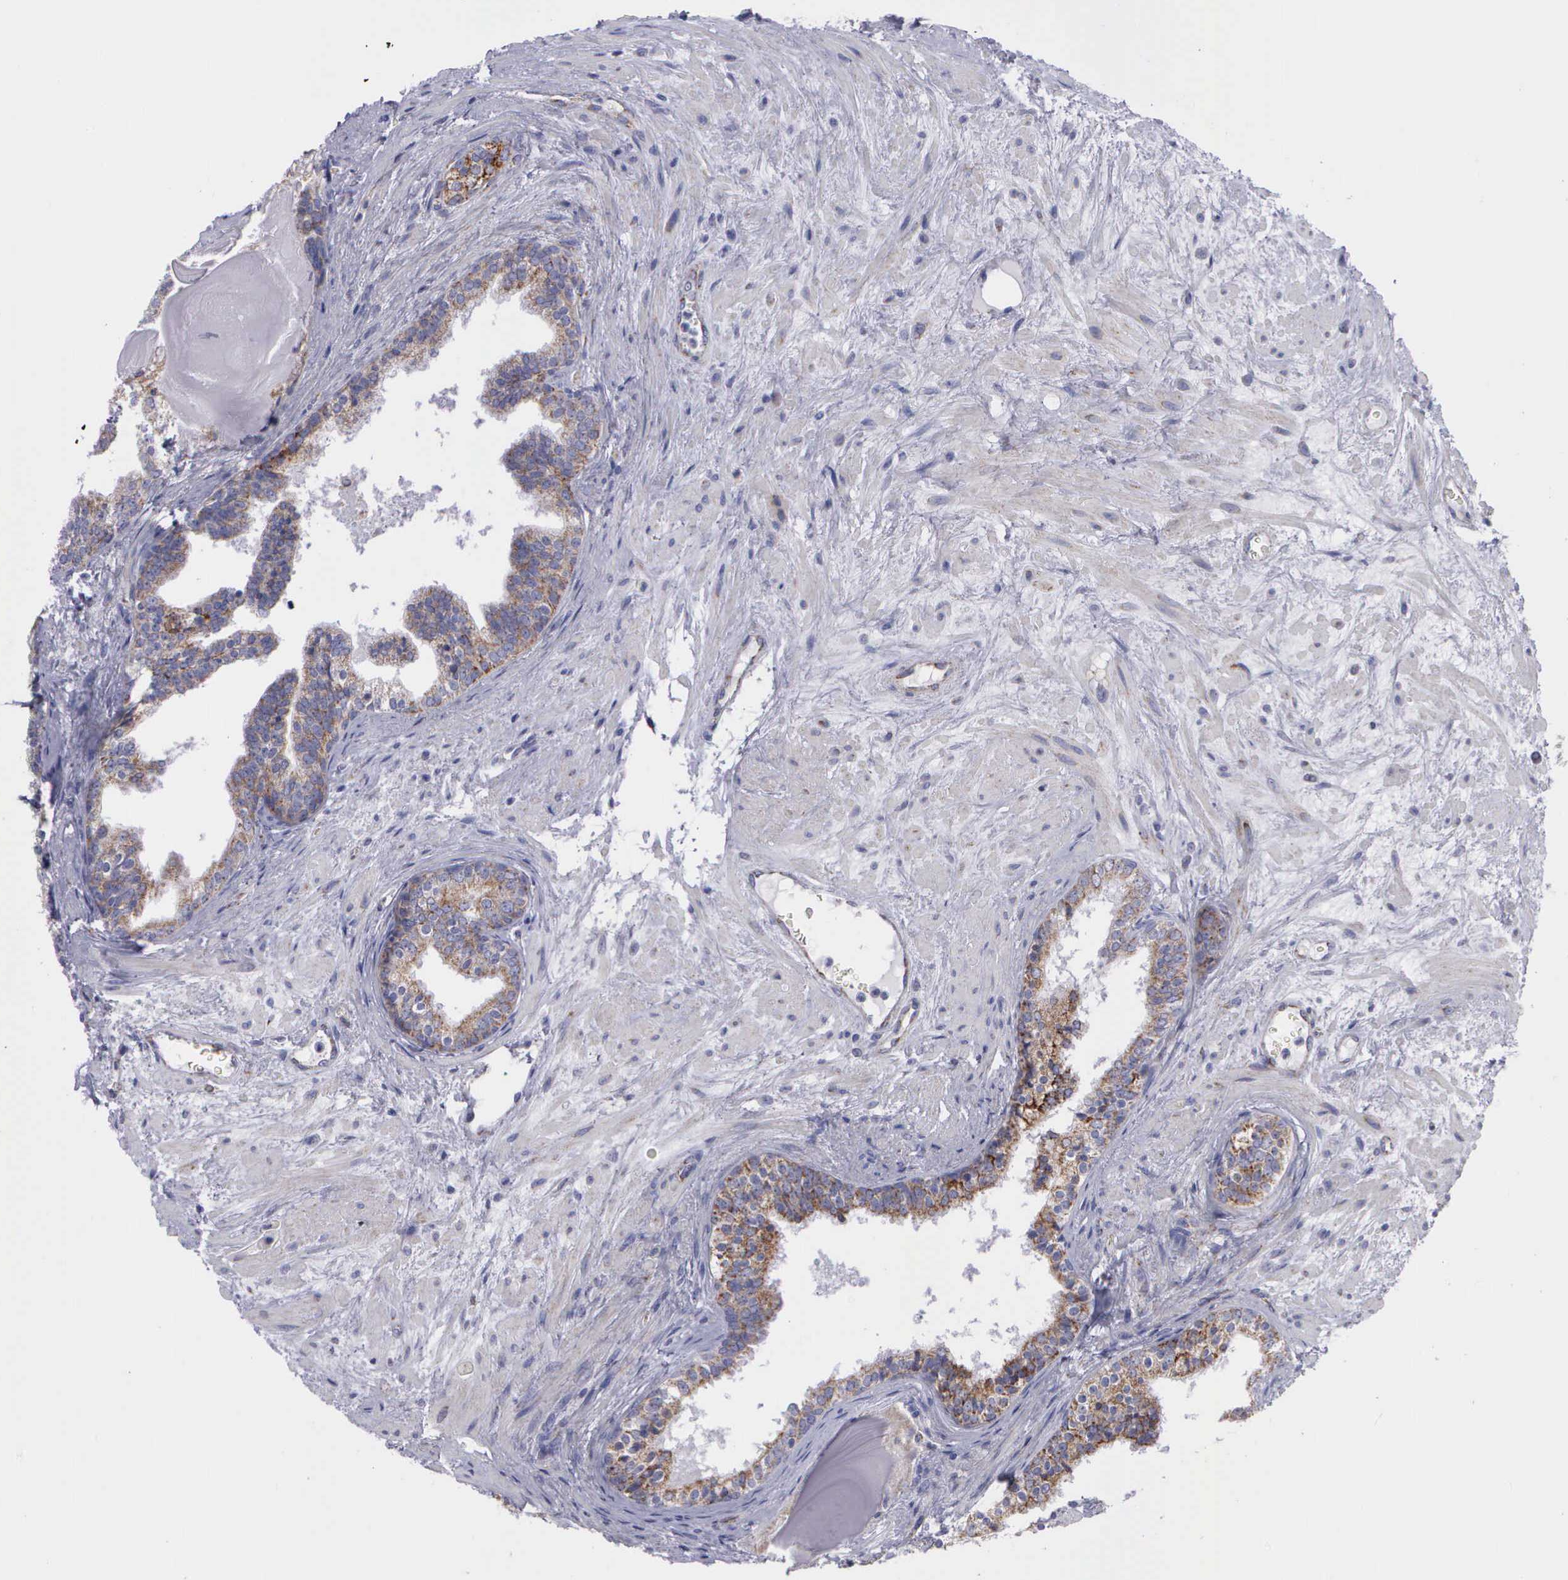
{"staining": {"intensity": "moderate", "quantity": ">75%", "location": "cytoplasmic/membranous"}, "tissue": "prostate", "cell_type": "Glandular cells", "image_type": "normal", "snomed": [{"axis": "morphology", "description": "Normal tissue, NOS"}, {"axis": "topography", "description": "Prostate"}], "caption": "Glandular cells reveal medium levels of moderate cytoplasmic/membranous positivity in approximately >75% of cells in unremarkable prostate.", "gene": "SYNJ2BP", "patient": {"sex": "male", "age": 65}}